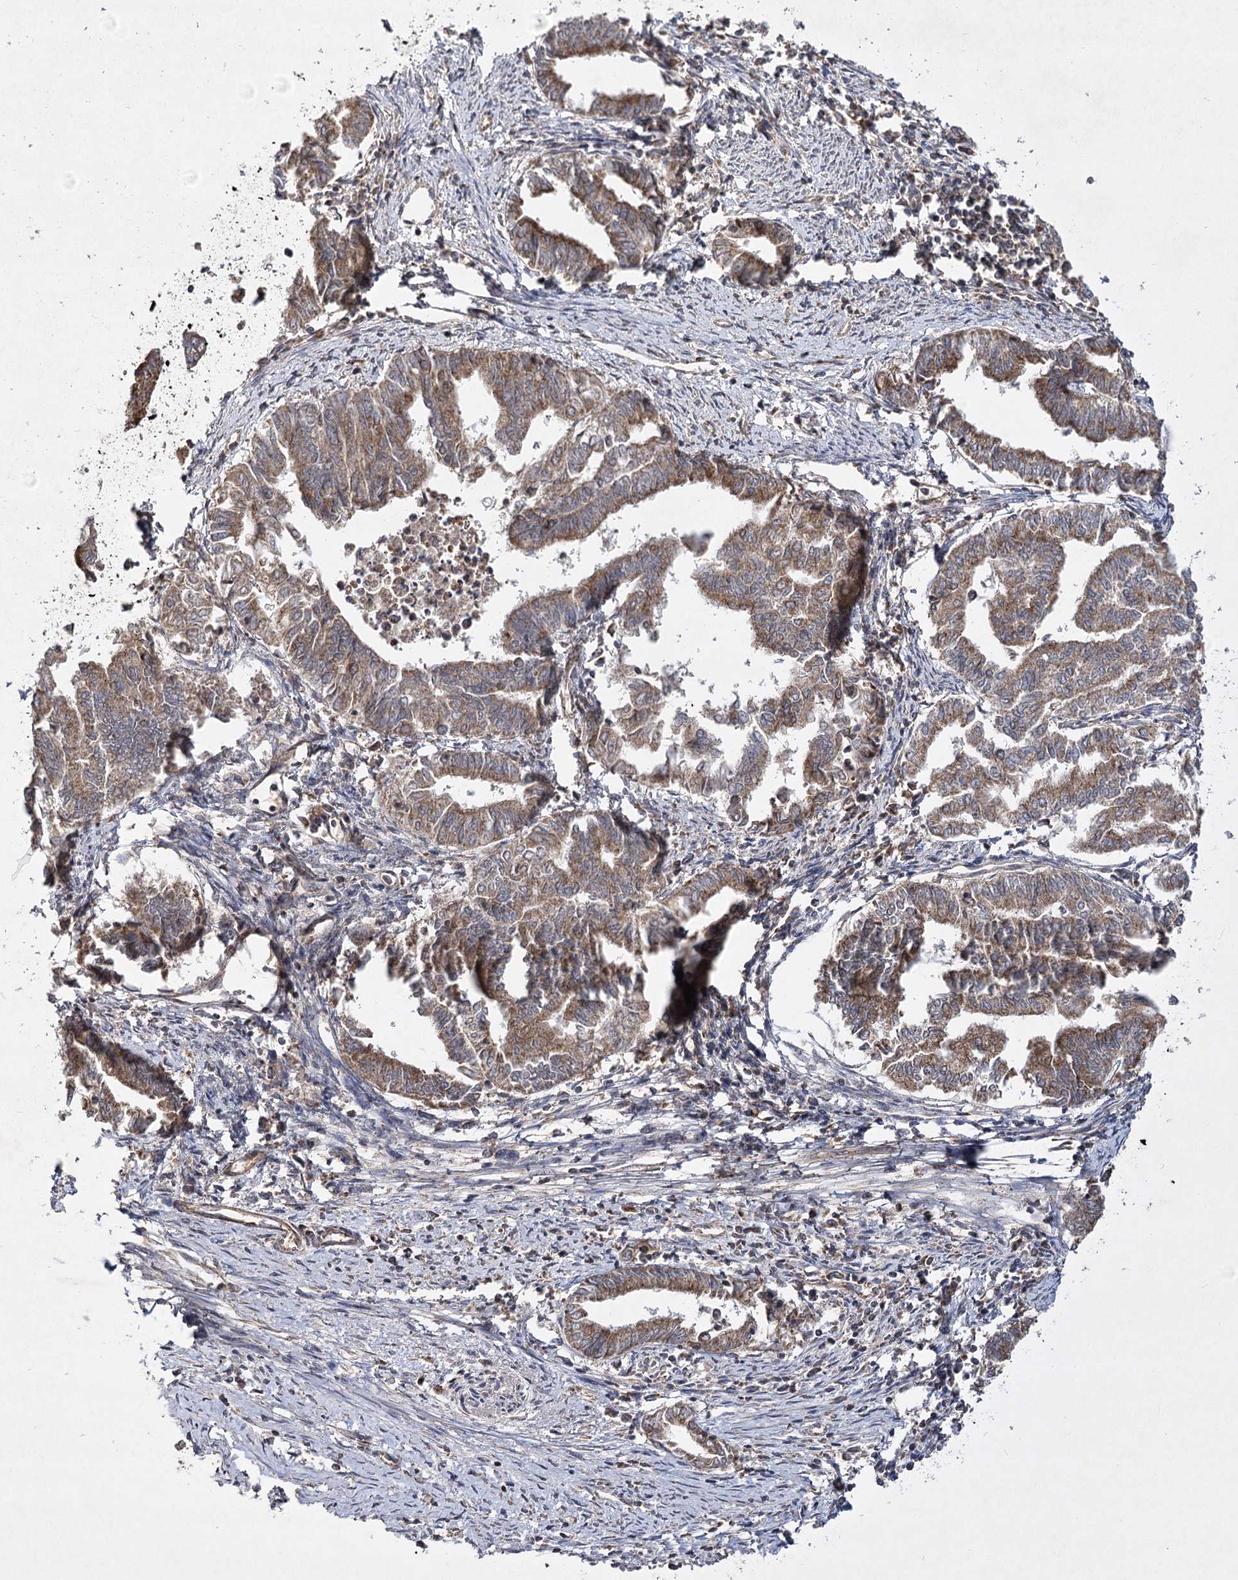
{"staining": {"intensity": "moderate", "quantity": ">75%", "location": "cytoplasmic/membranous"}, "tissue": "endometrial cancer", "cell_type": "Tumor cells", "image_type": "cancer", "snomed": [{"axis": "morphology", "description": "Adenocarcinoma, NOS"}, {"axis": "topography", "description": "Endometrium"}], "caption": "Human endometrial adenocarcinoma stained for a protein (brown) exhibits moderate cytoplasmic/membranous positive expression in about >75% of tumor cells.", "gene": "DNAJC13", "patient": {"sex": "female", "age": 79}}